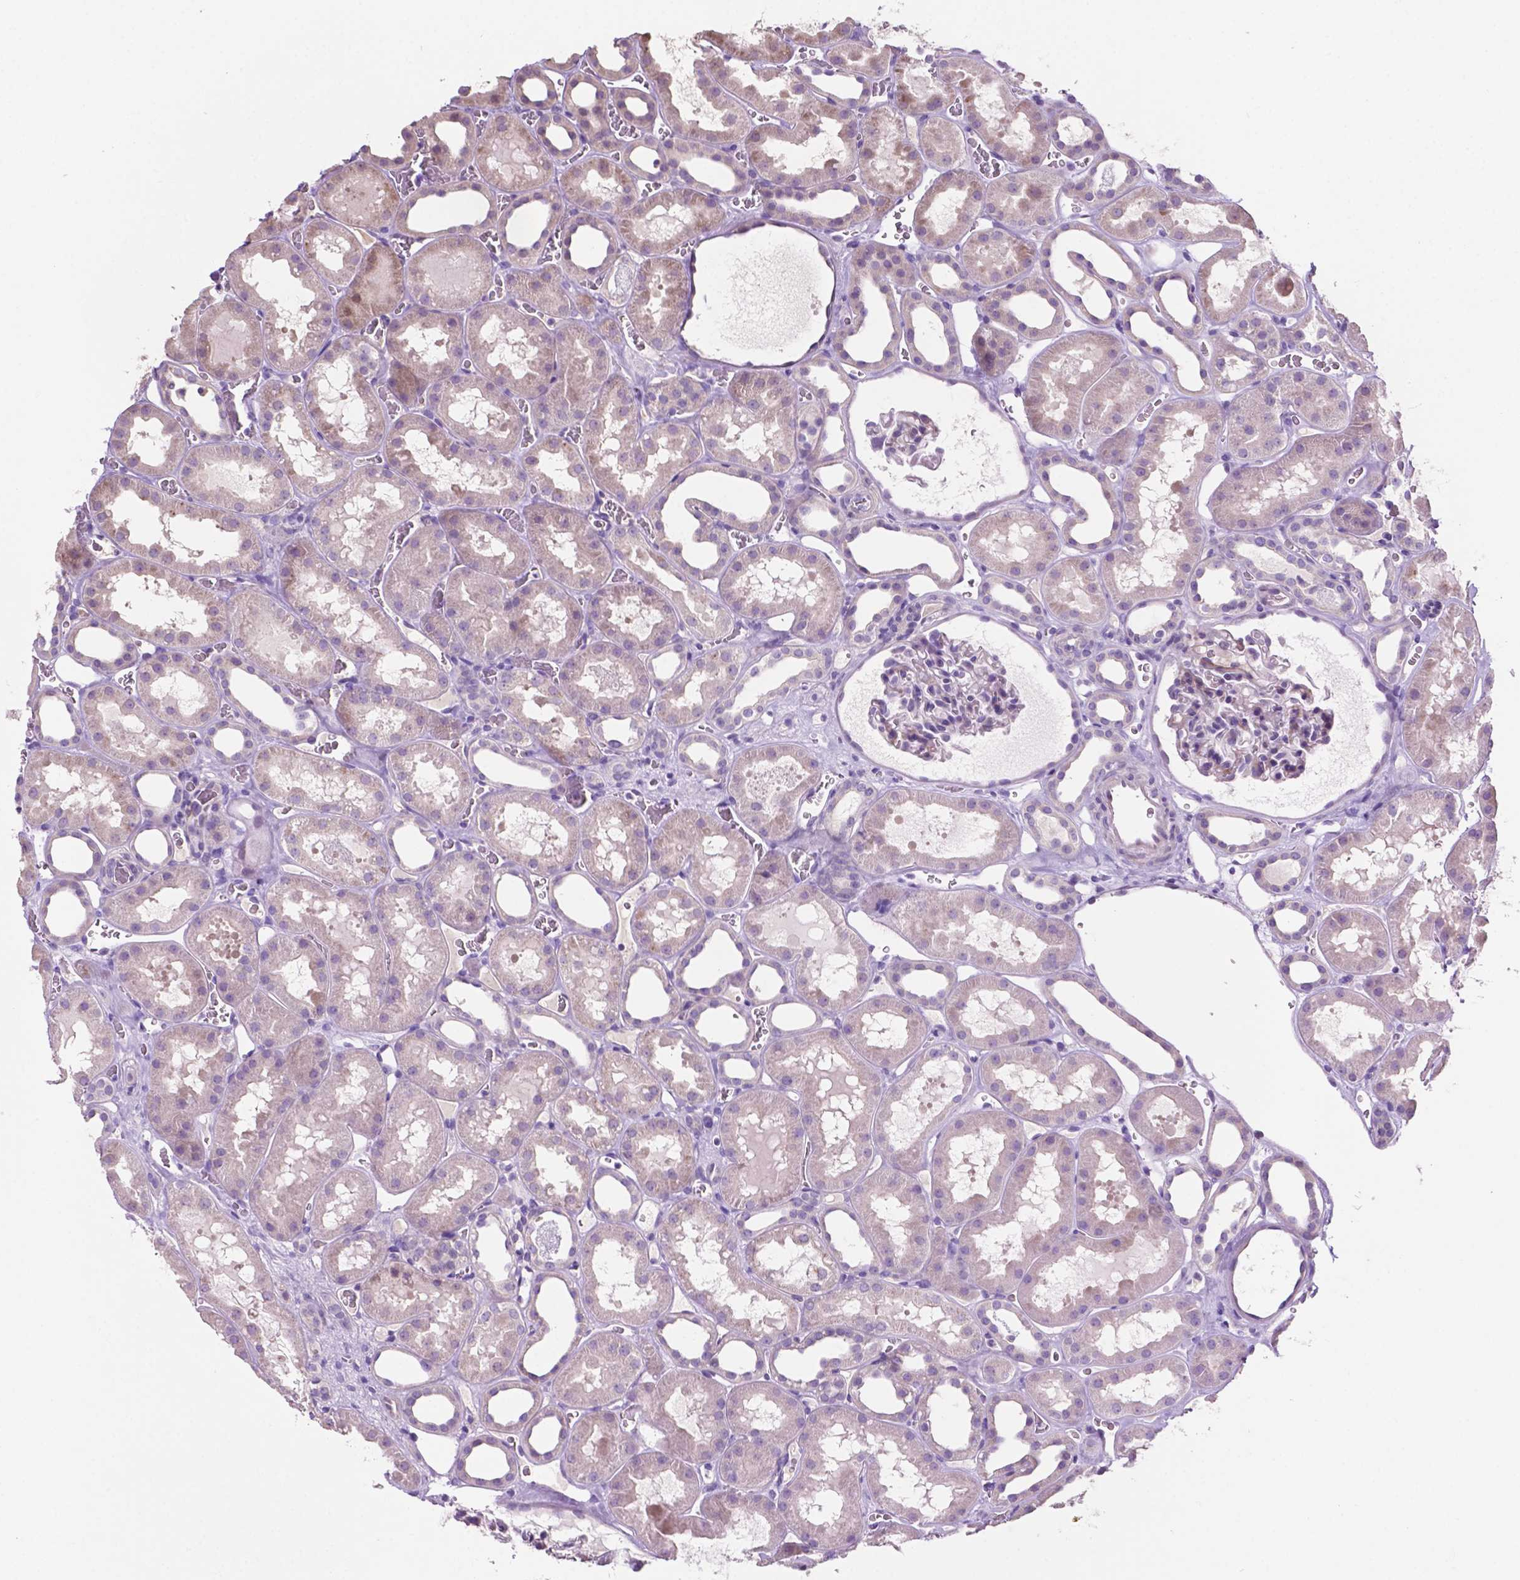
{"staining": {"intensity": "negative", "quantity": "none", "location": "none"}, "tissue": "kidney", "cell_type": "Cells in glomeruli", "image_type": "normal", "snomed": [{"axis": "morphology", "description": "Normal tissue, NOS"}, {"axis": "topography", "description": "Kidney"}], "caption": "The immunohistochemistry photomicrograph has no significant staining in cells in glomeruli of kidney.", "gene": "CLDN17", "patient": {"sex": "female", "age": 41}}